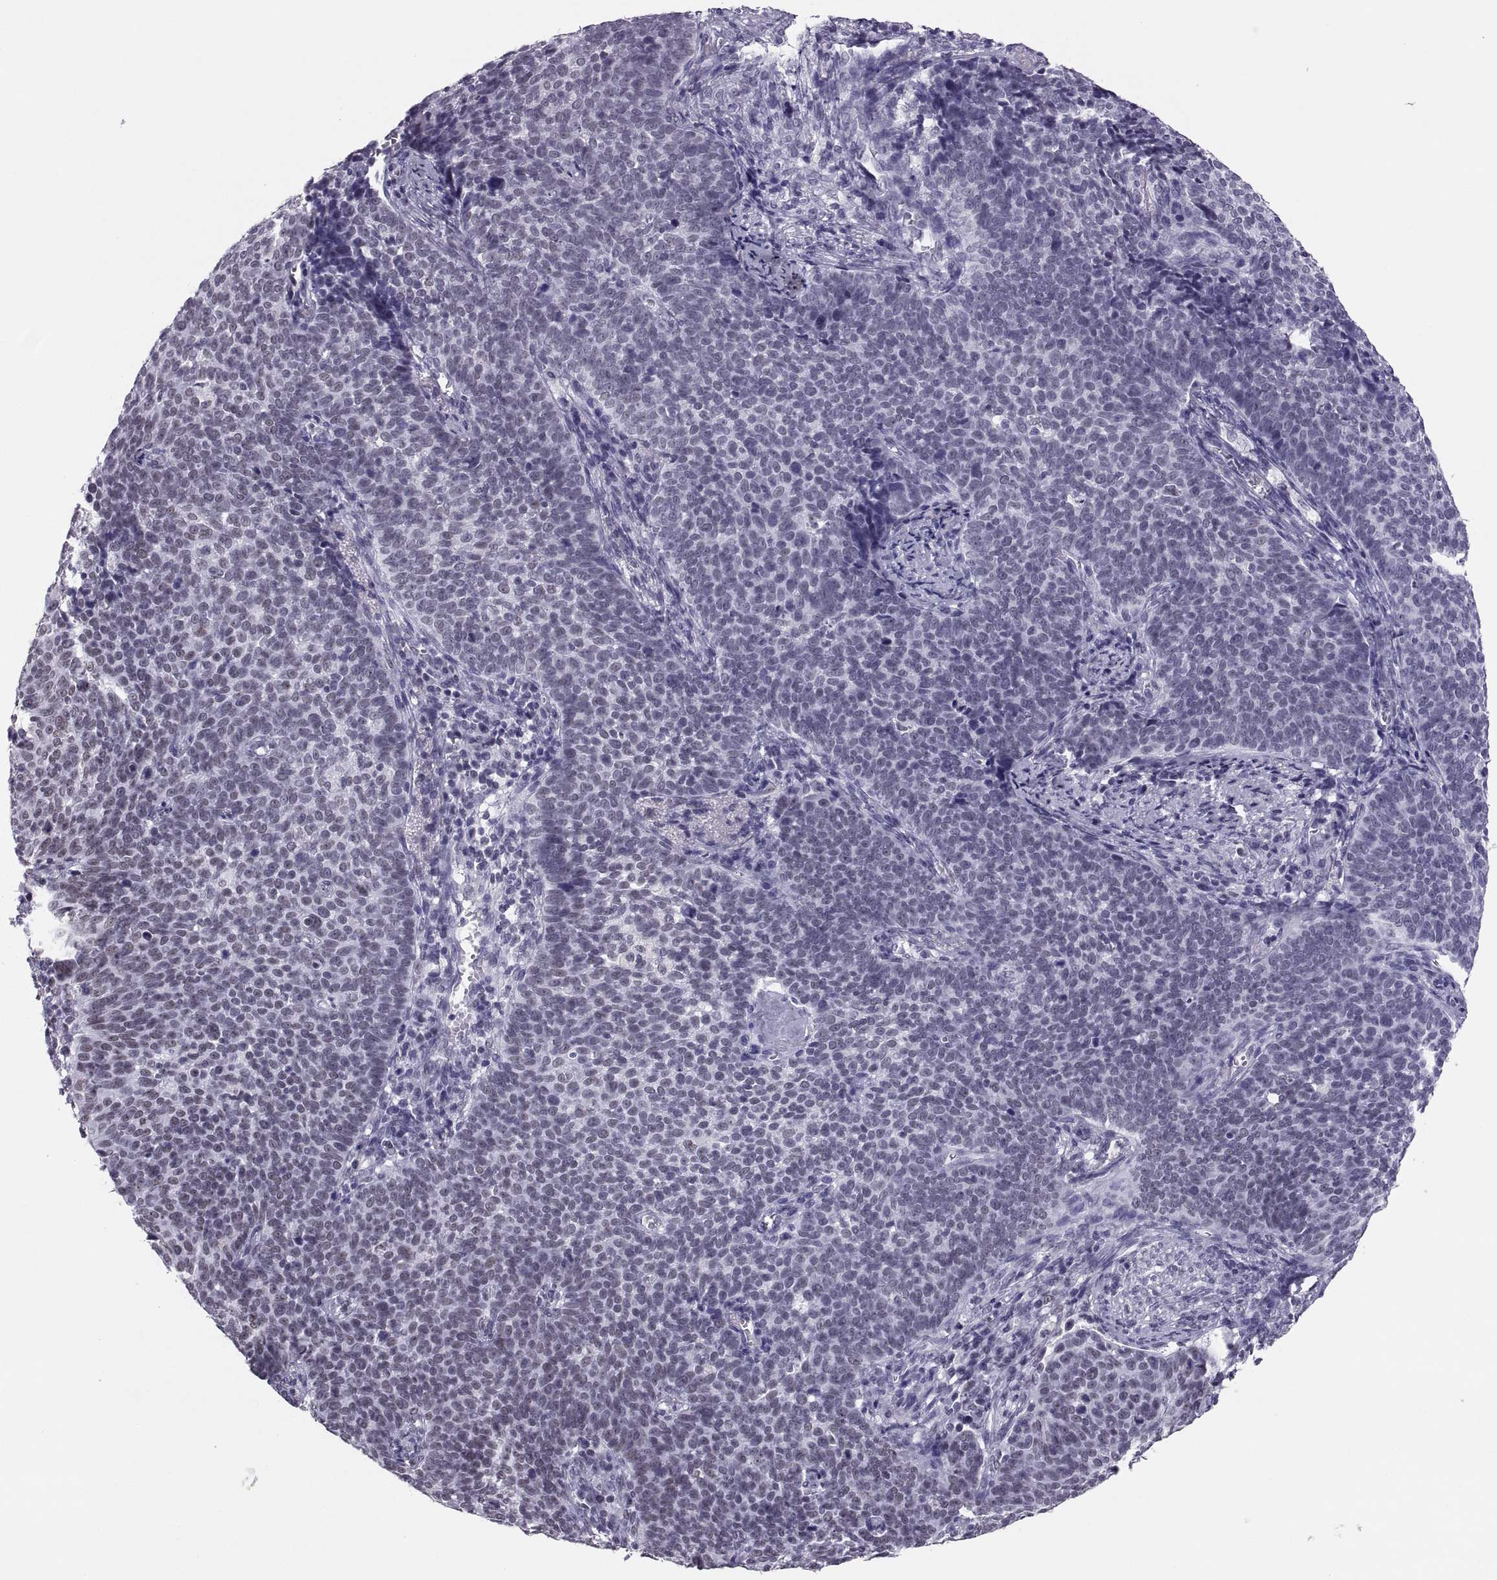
{"staining": {"intensity": "negative", "quantity": "none", "location": "none"}, "tissue": "cervical cancer", "cell_type": "Tumor cells", "image_type": "cancer", "snomed": [{"axis": "morphology", "description": "Squamous cell carcinoma, NOS"}, {"axis": "topography", "description": "Cervix"}], "caption": "An image of cervical cancer (squamous cell carcinoma) stained for a protein exhibits no brown staining in tumor cells.", "gene": "NEUROD6", "patient": {"sex": "female", "age": 39}}